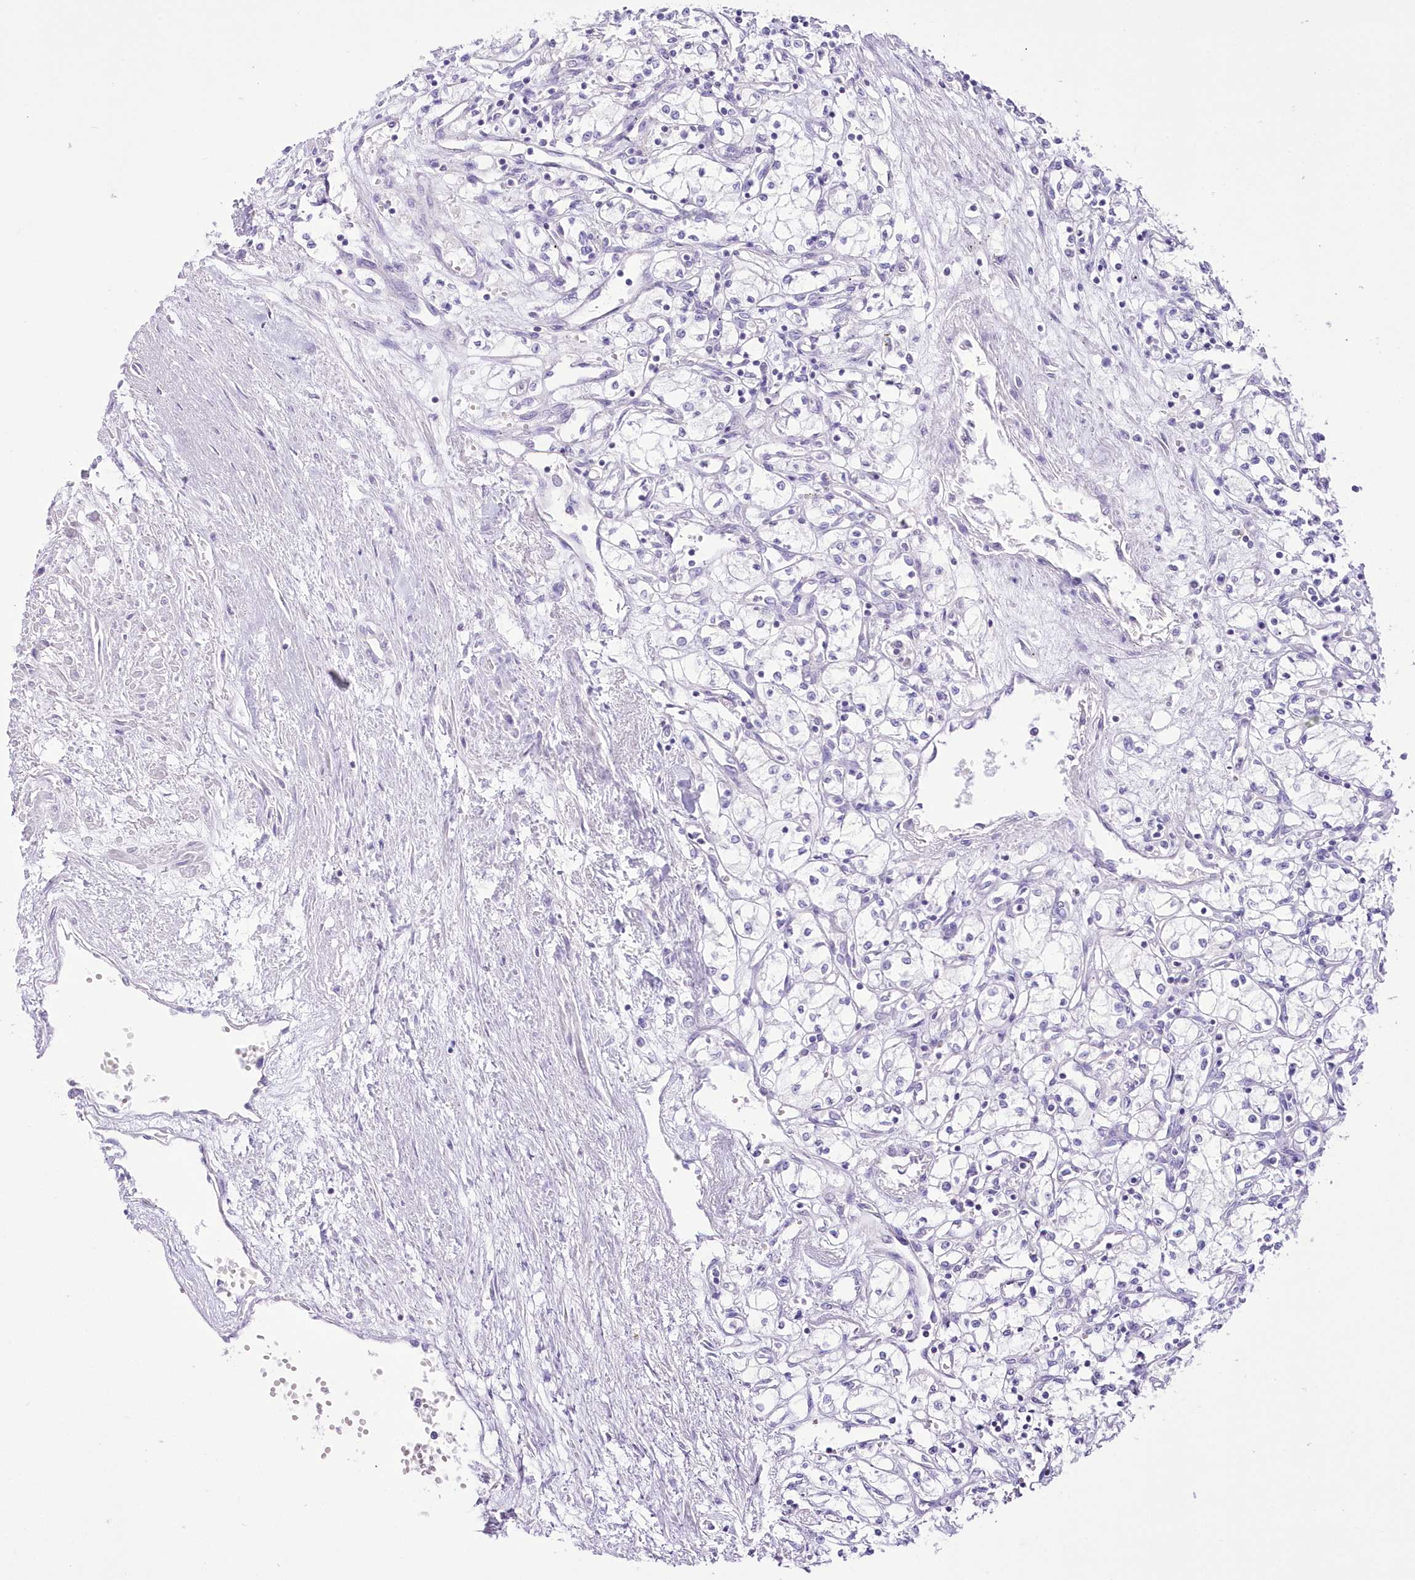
{"staining": {"intensity": "negative", "quantity": "none", "location": "none"}, "tissue": "renal cancer", "cell_type": "Tumor cells", "image_type": "cancer", "snomed": [{"axis": "morphology", "description": "Adenocarcinoma, NOS"}, {"axis": "topography", "description": "Kidney"}], "caption": "Micrograph shows no significant protein expression in tumor cells of renal cancer.", "gene": "UBA6", "patient": {"sex": "male", "age": 59}}